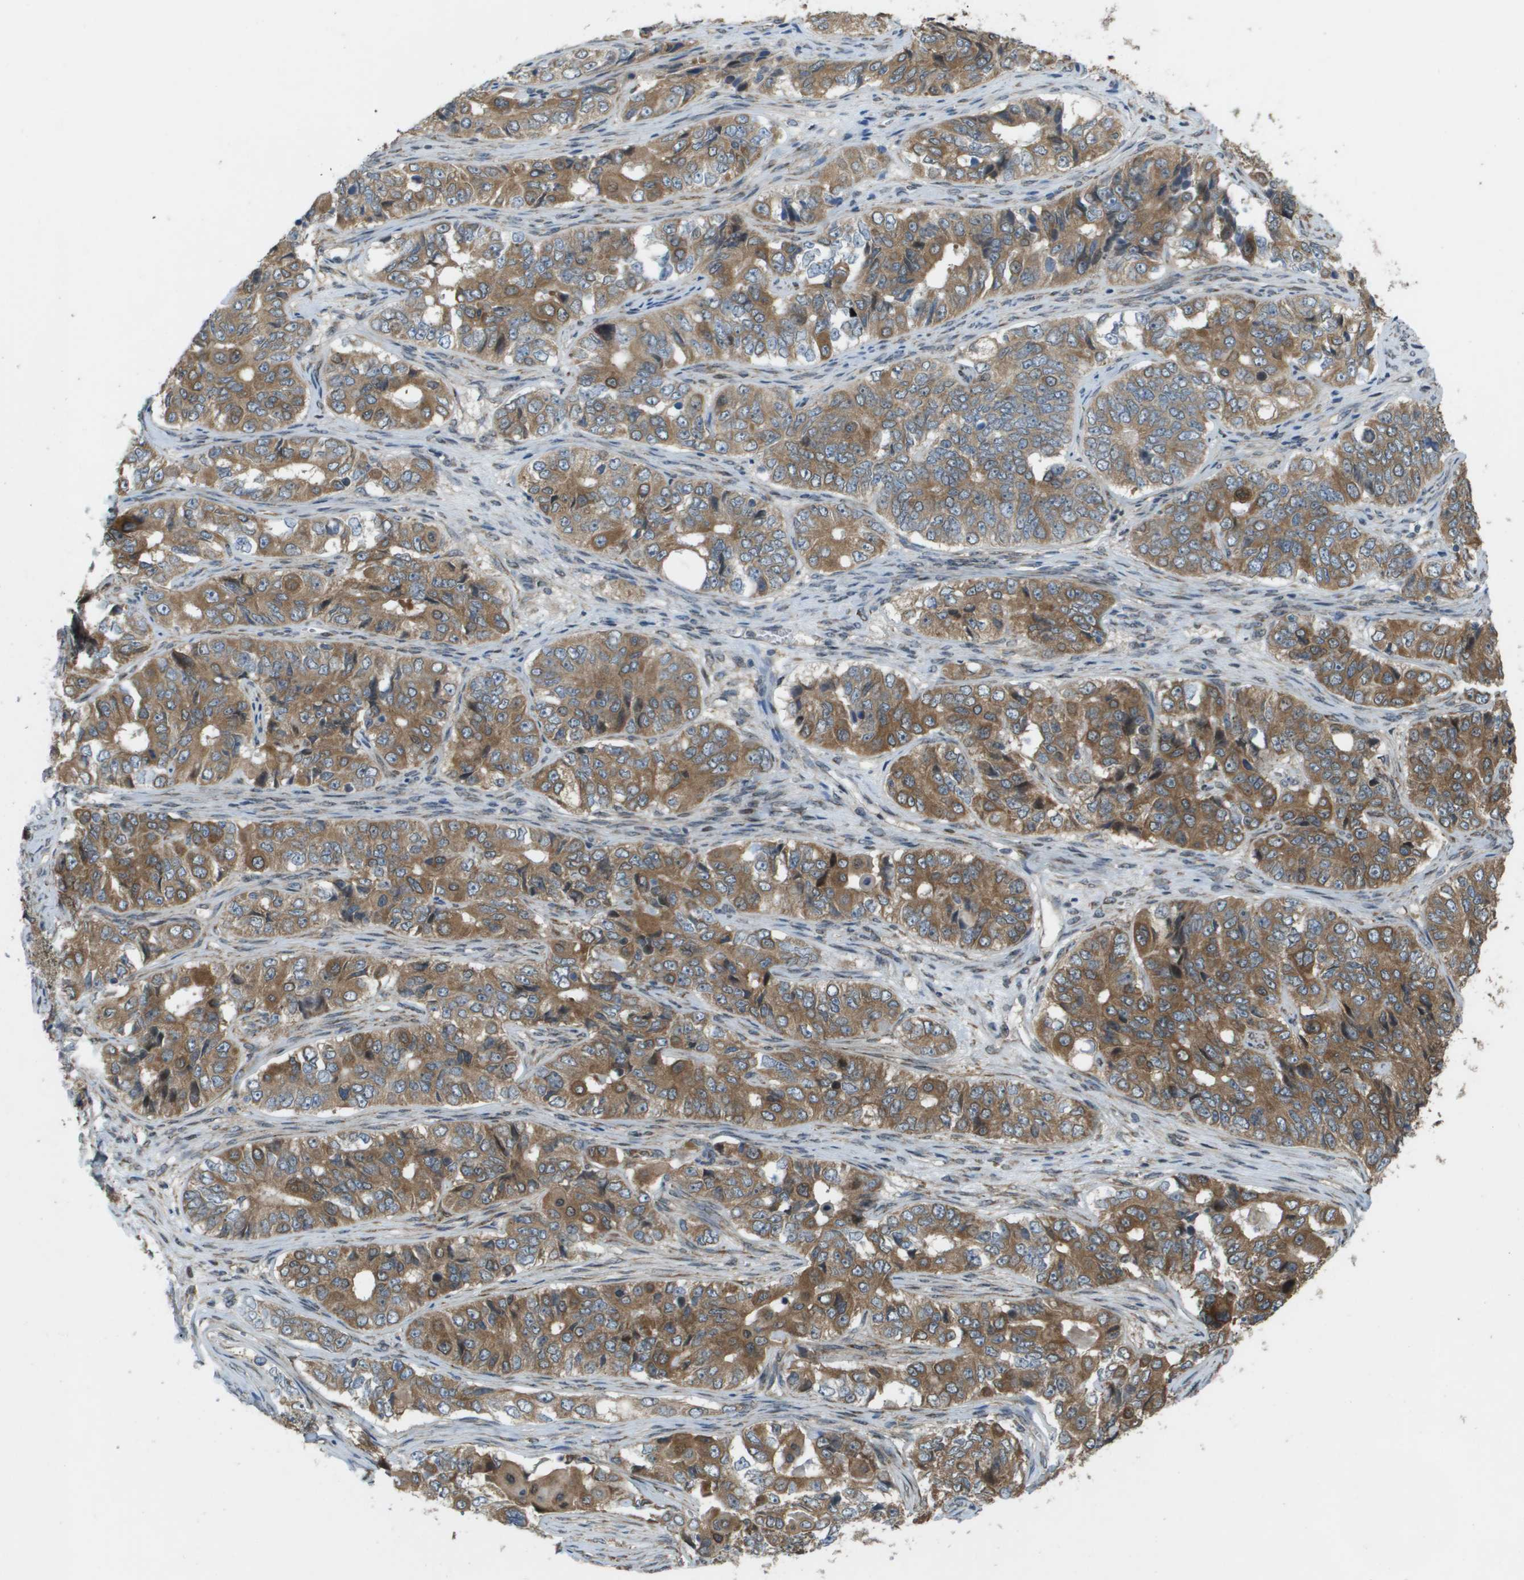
{"staining": {"intensity": "moderate", "quantity": ">75%", "location": "cytoplasmic/membranous"}, "tissue": "ovarian cancer", "cell_type": "Tumor cells", "image_type": "cancer", "snomed": [{"axis": "morphology", "description": "Carcinoma, endometroid"}, {"axis": "topography", "description": "Ovary"}], "caption": "Immunohistochemistry of human ovarian endometroid carcinoma reveals medium levels of moderate cytoplasmic/membranous positivity in approximately >75% of tumor cells. (Brightfield microscopy of DAB IHC at high magnification).", "gene": "IFNLR1", "patient": {"sex": "female", "age": 51}}